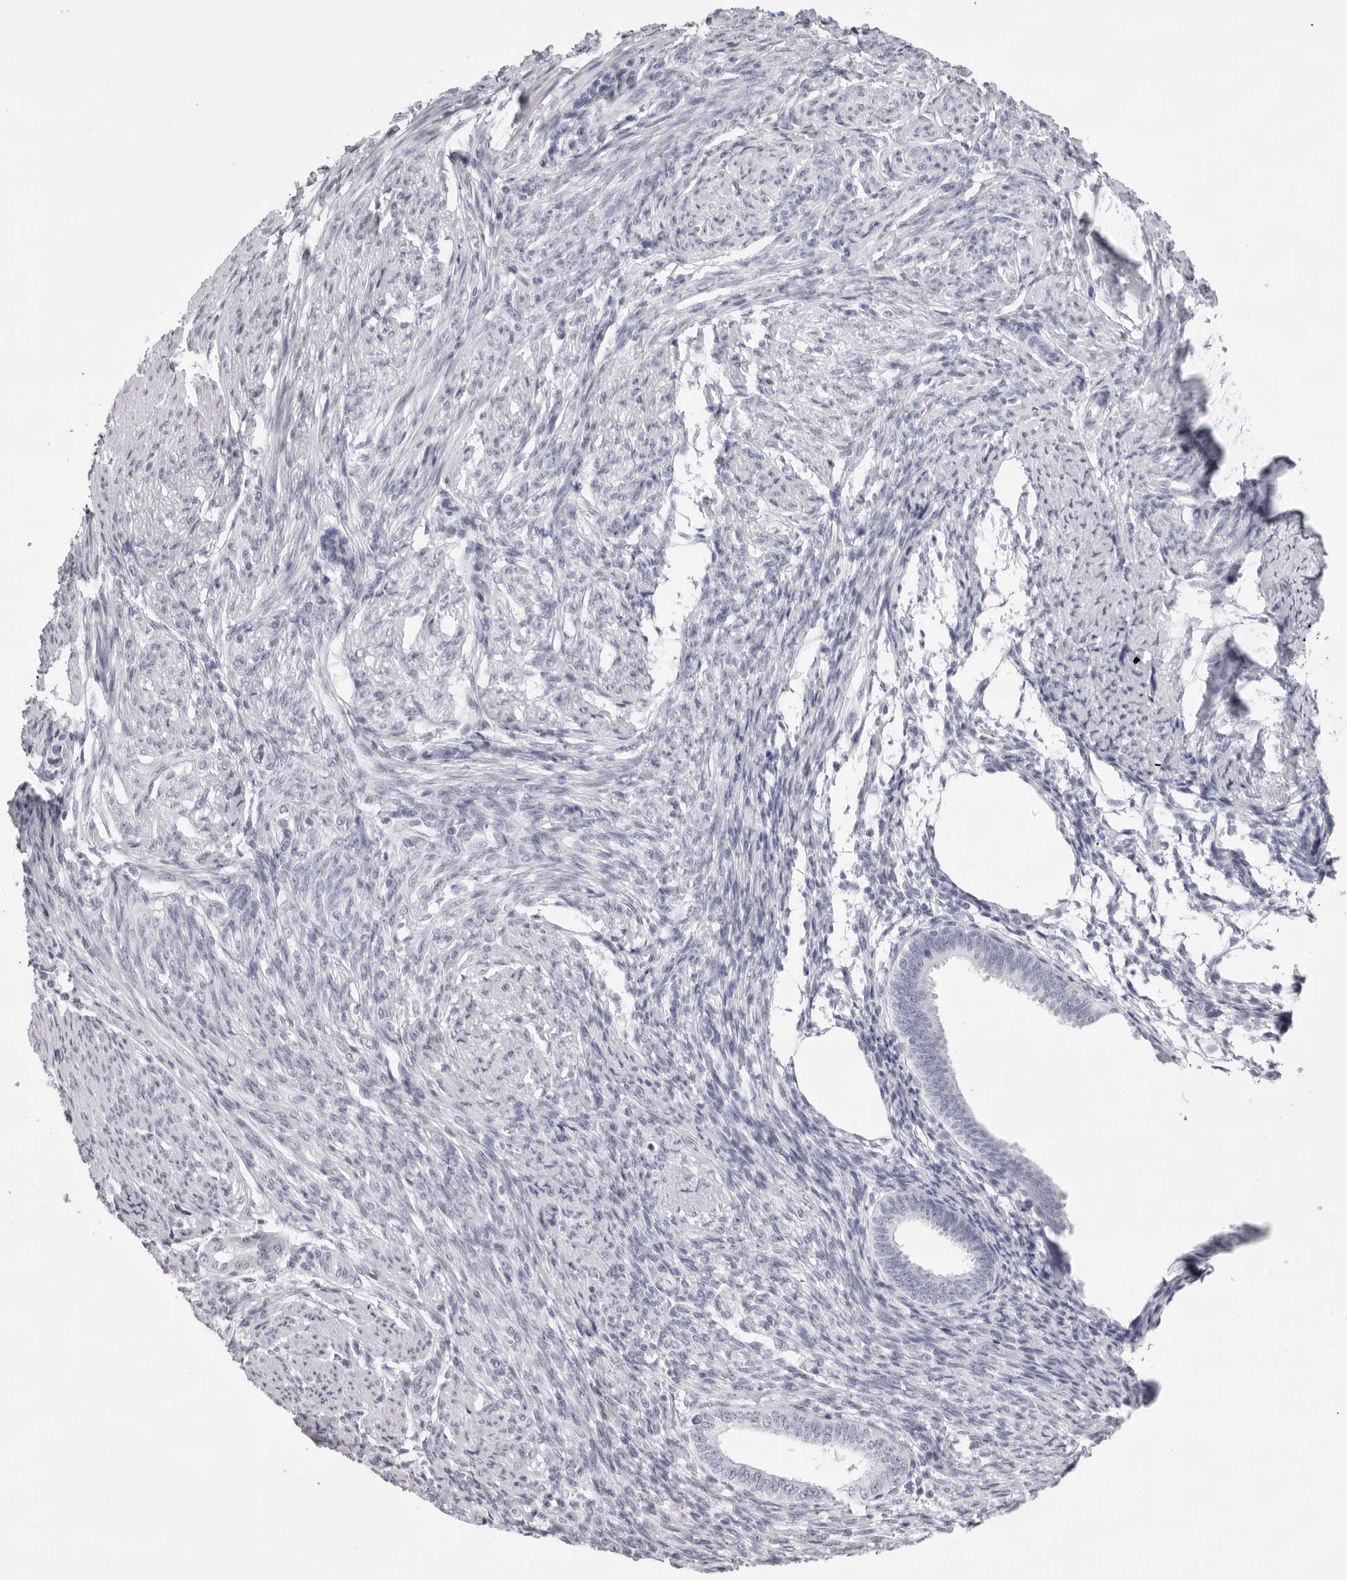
{"staining": {"intensity": "negative", "quantity": "none", "location": "none"}, "tissue": "endometrial cancer", "cell_type": "Tumor cells", "image_type": "cancer", "snomed": [{"axis": "morphology", "description": "Adenocarcinoma, NOS"}, {"axis": "topography", "description": "Endometrium"}], "caption": "Immunohistochemical staining of adenocarcinoma (endometrial) displays no significant staining in tumor cells.", "gene": "SMIM2", "patient": {"sex": "female", "age": 51}}